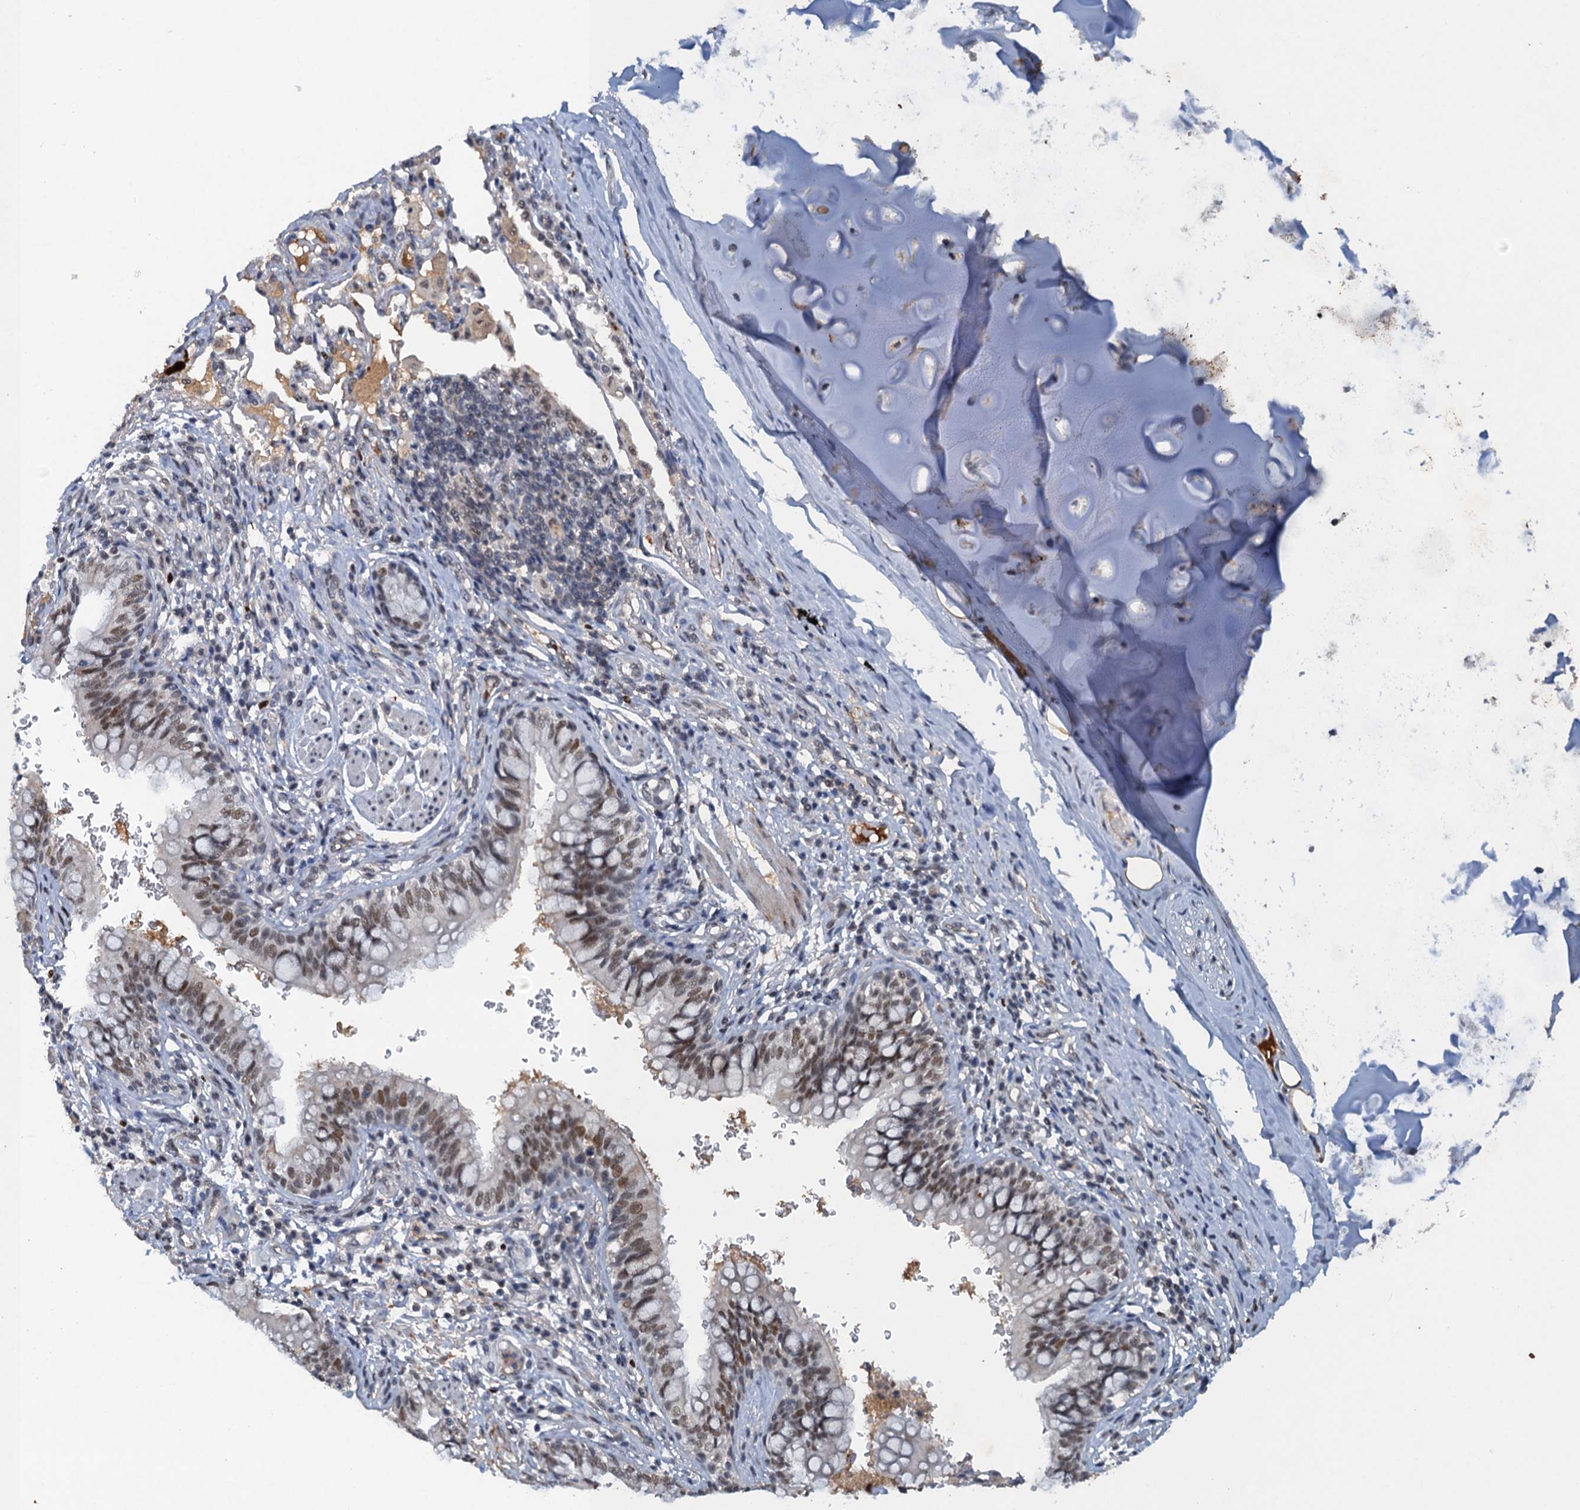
{"staining": {"intensity": "moderate", "quantity": "25%-75%", "location": "nuclear"}, "tissue": "bronchus", "cell_type": "Respiratory epithelial cells", "image_type": "normal", "snomed": [{"axis": "morphology", "description": "Normal tissue, NOS"}, {"axis": "topography", "description": "Cartilage tissue"}, {"axis": "topography", "description": "Bronchus"}], "caption": "Human bronchus stained with a brown dye demonstrates moderate nuclear positive staining in approximately 25%-75% of respiratory epithelial cells.", "gene": "CSTF3", "patient": {"sex": "female", "age": 36}}